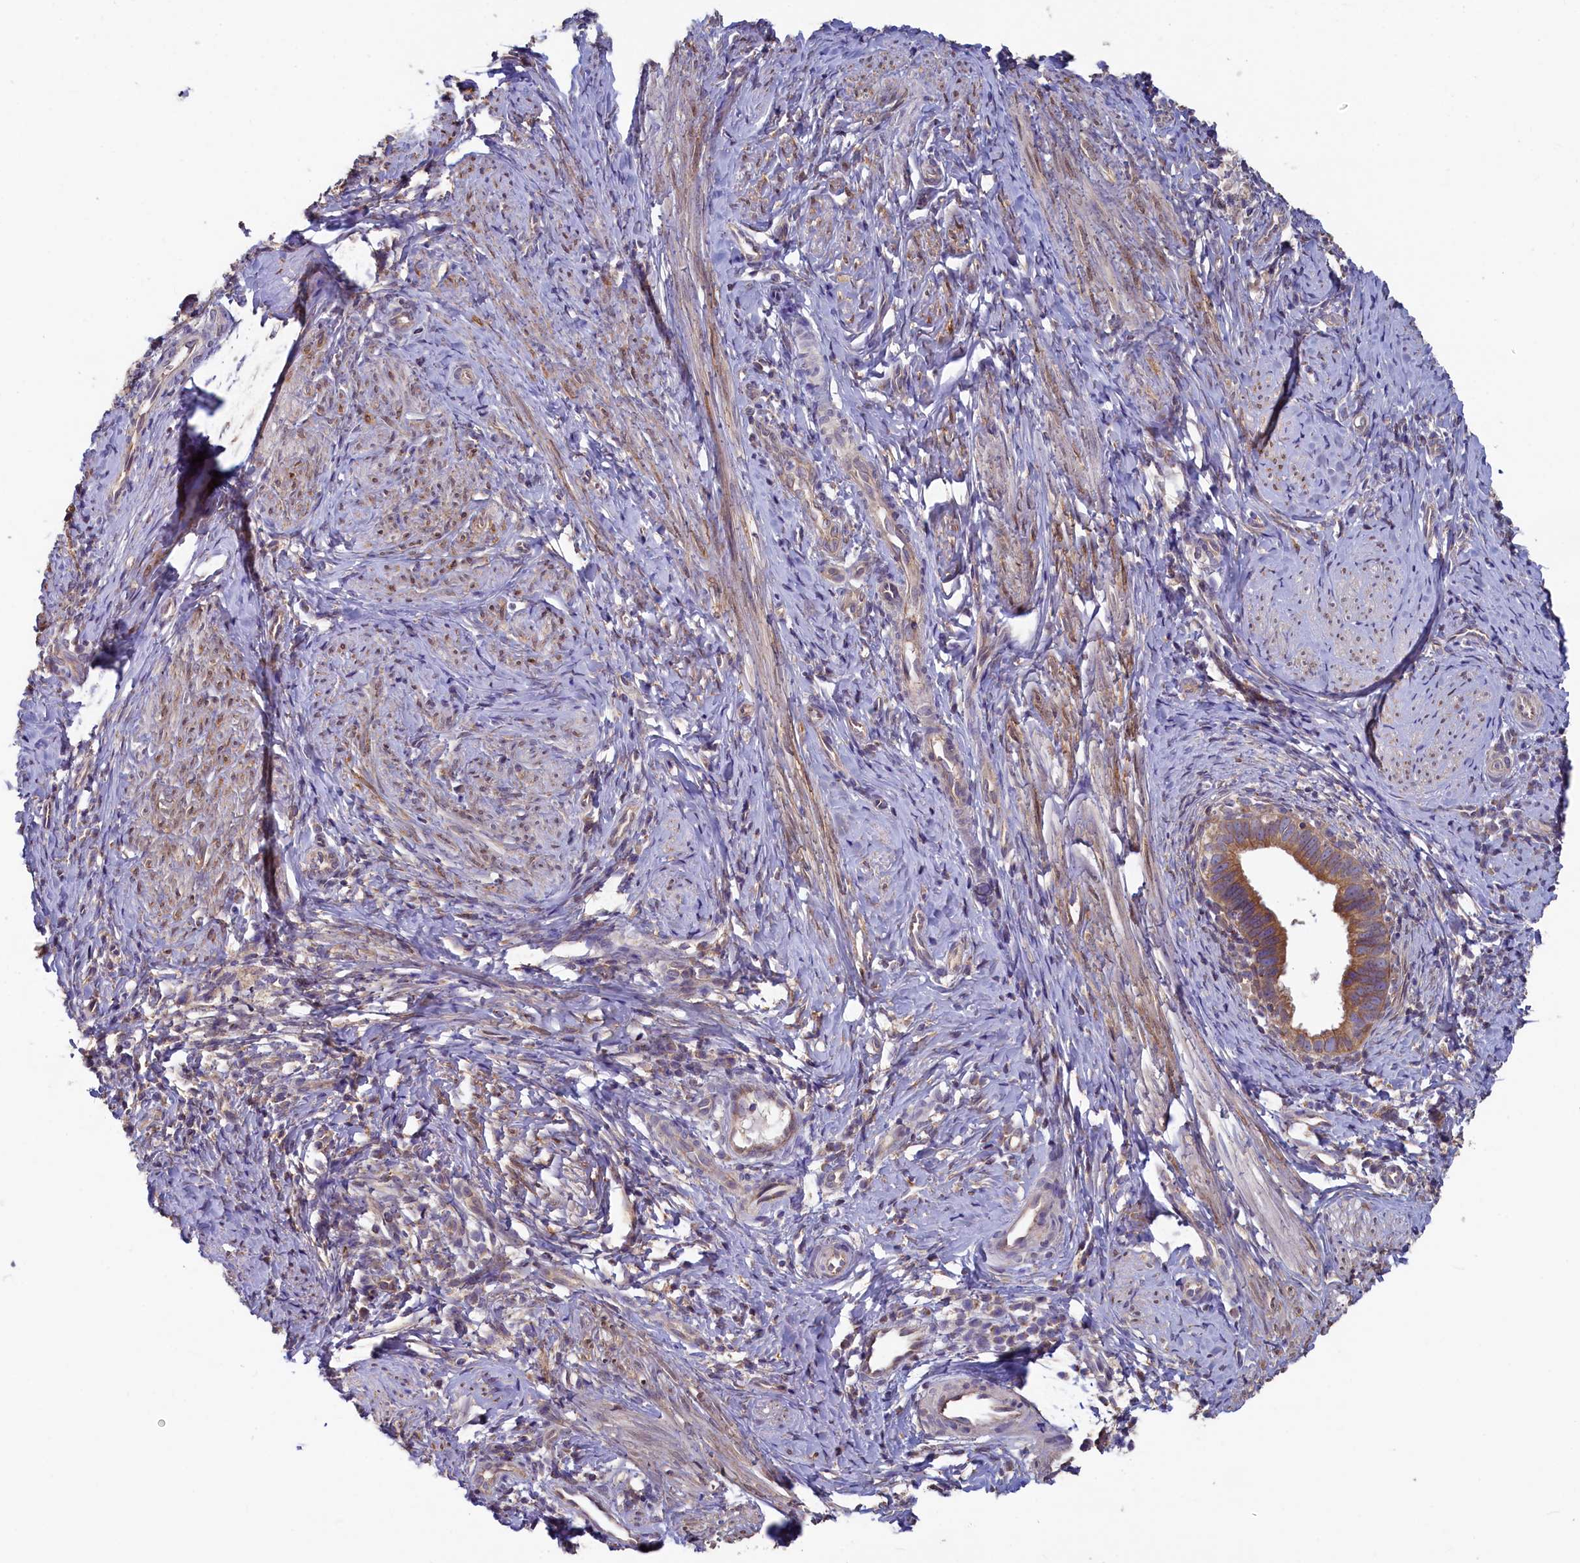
{"staining": {"intensity": "moderate", "quantity": ">75%", "location": "cytoplasmic/membranous"}, "tissue": "cervical cancer", "cell_type": "Tumor cells", "image_type": "cancer", "snomed": [{"axis": "morphology", "description": "Adenocarcinoma, NOS"}, {"axis": "topography", "description": "Cervix"}], "caption": "Cervical cancer (adenocarcinoma) was stained to show a protein in brown. There is medium levels of moderate cytoplasmic/membranous staining in approximately >75% of tumor cells. (DAB IHC, brown staining for protein, blue staining for nuclei).", "gene": "SPATA2L", "patient": {"sex": "female", "age": 36}}